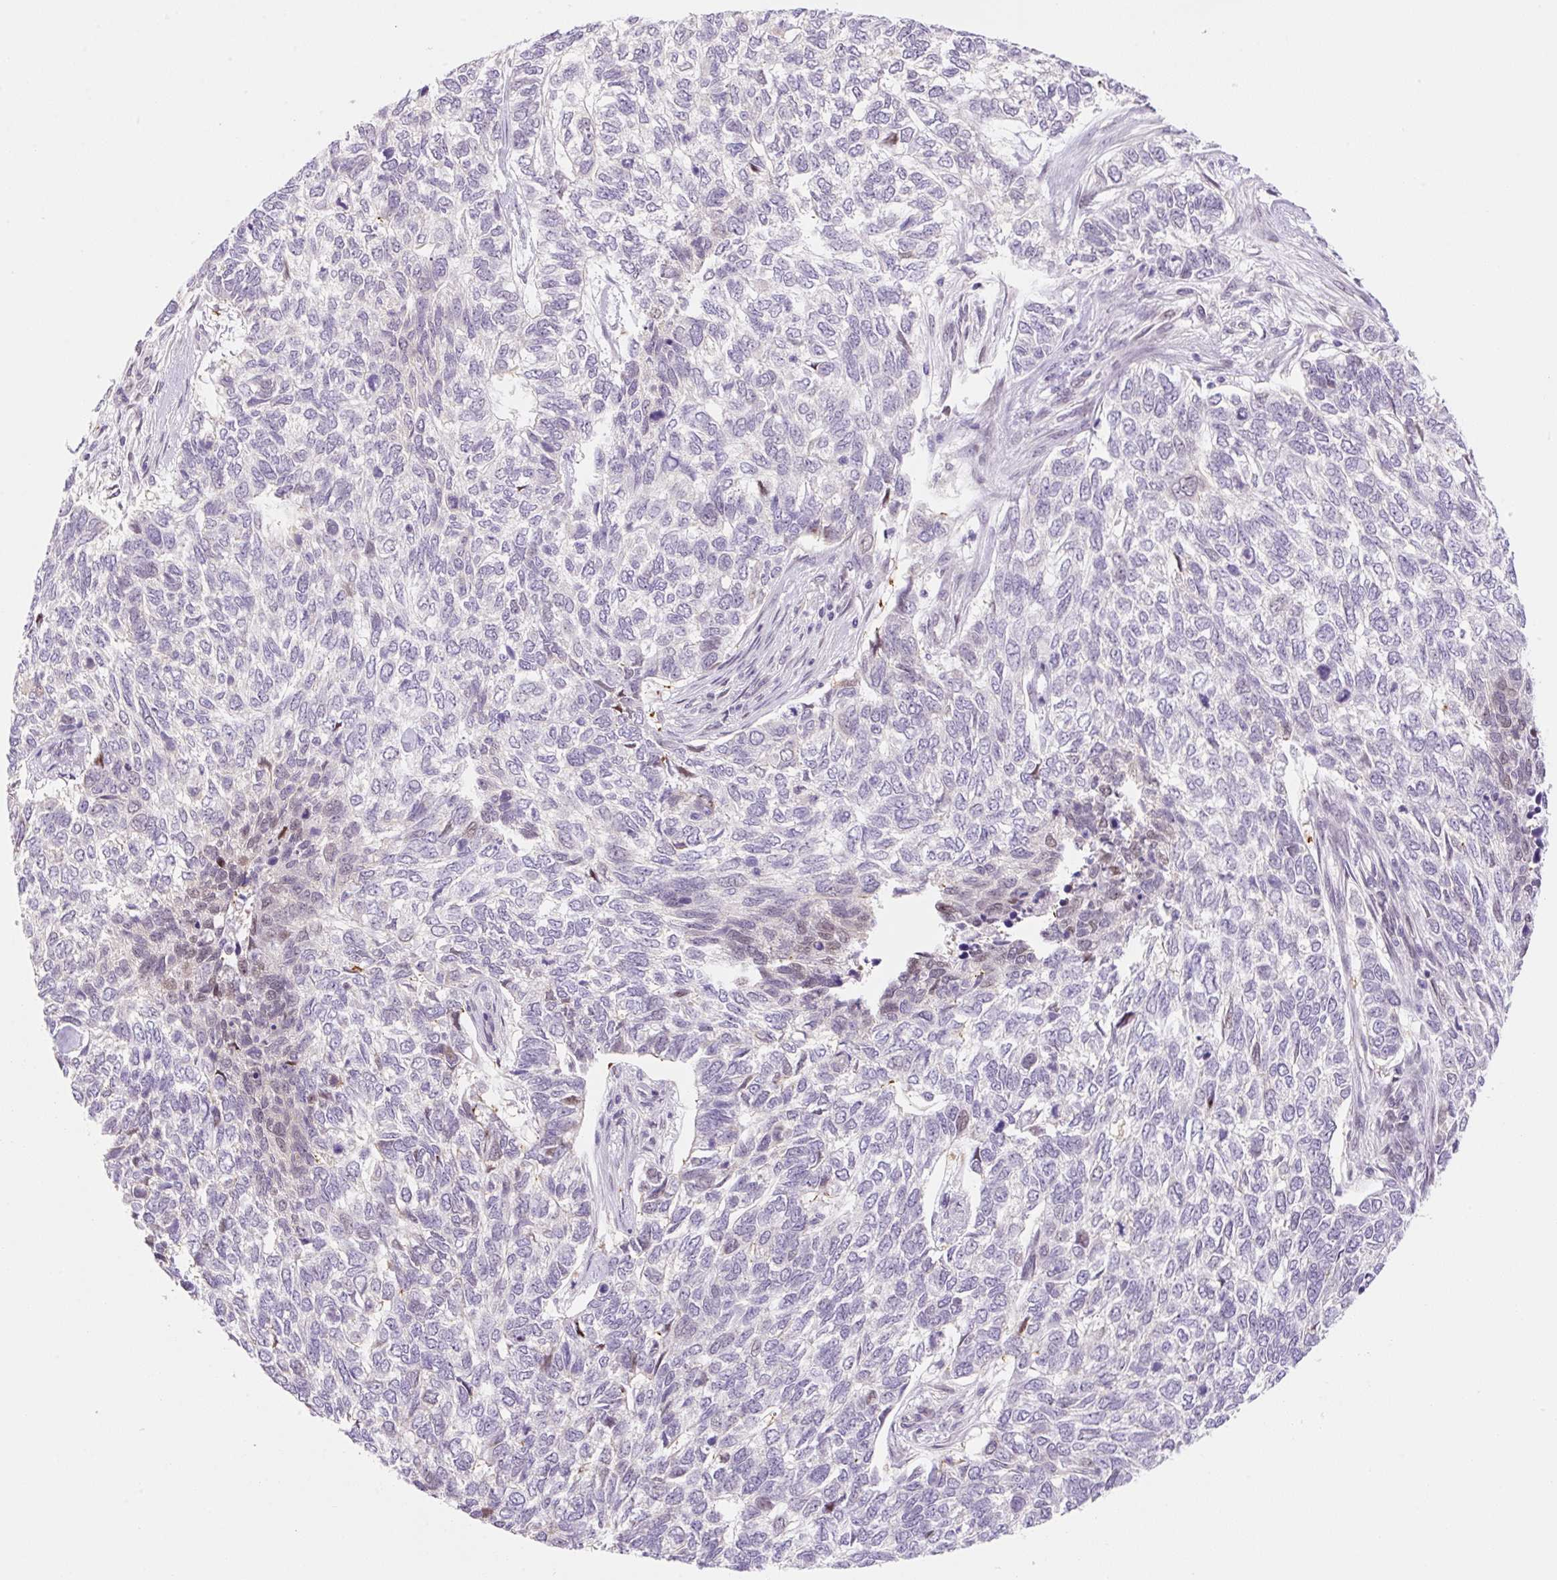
{"staining": {"intensity": "weak", "quantity": "<25%", "location": "nuclear"}, "tissue": "skin cancer", "cell_type": "Tumor cells", "image_type": "cancer", "snomed": [{"axis": "morphology", "description": "Basal cell carcinoma"}, {"axis": "topography", "description": "Skin"}], "caption": "The immunohistochemistry photomicrograph has no significant positivity in tumor cells of skin cancer tissue.", "gene": "SYNE3", "patient": {"sex": "female", "age": 65}}